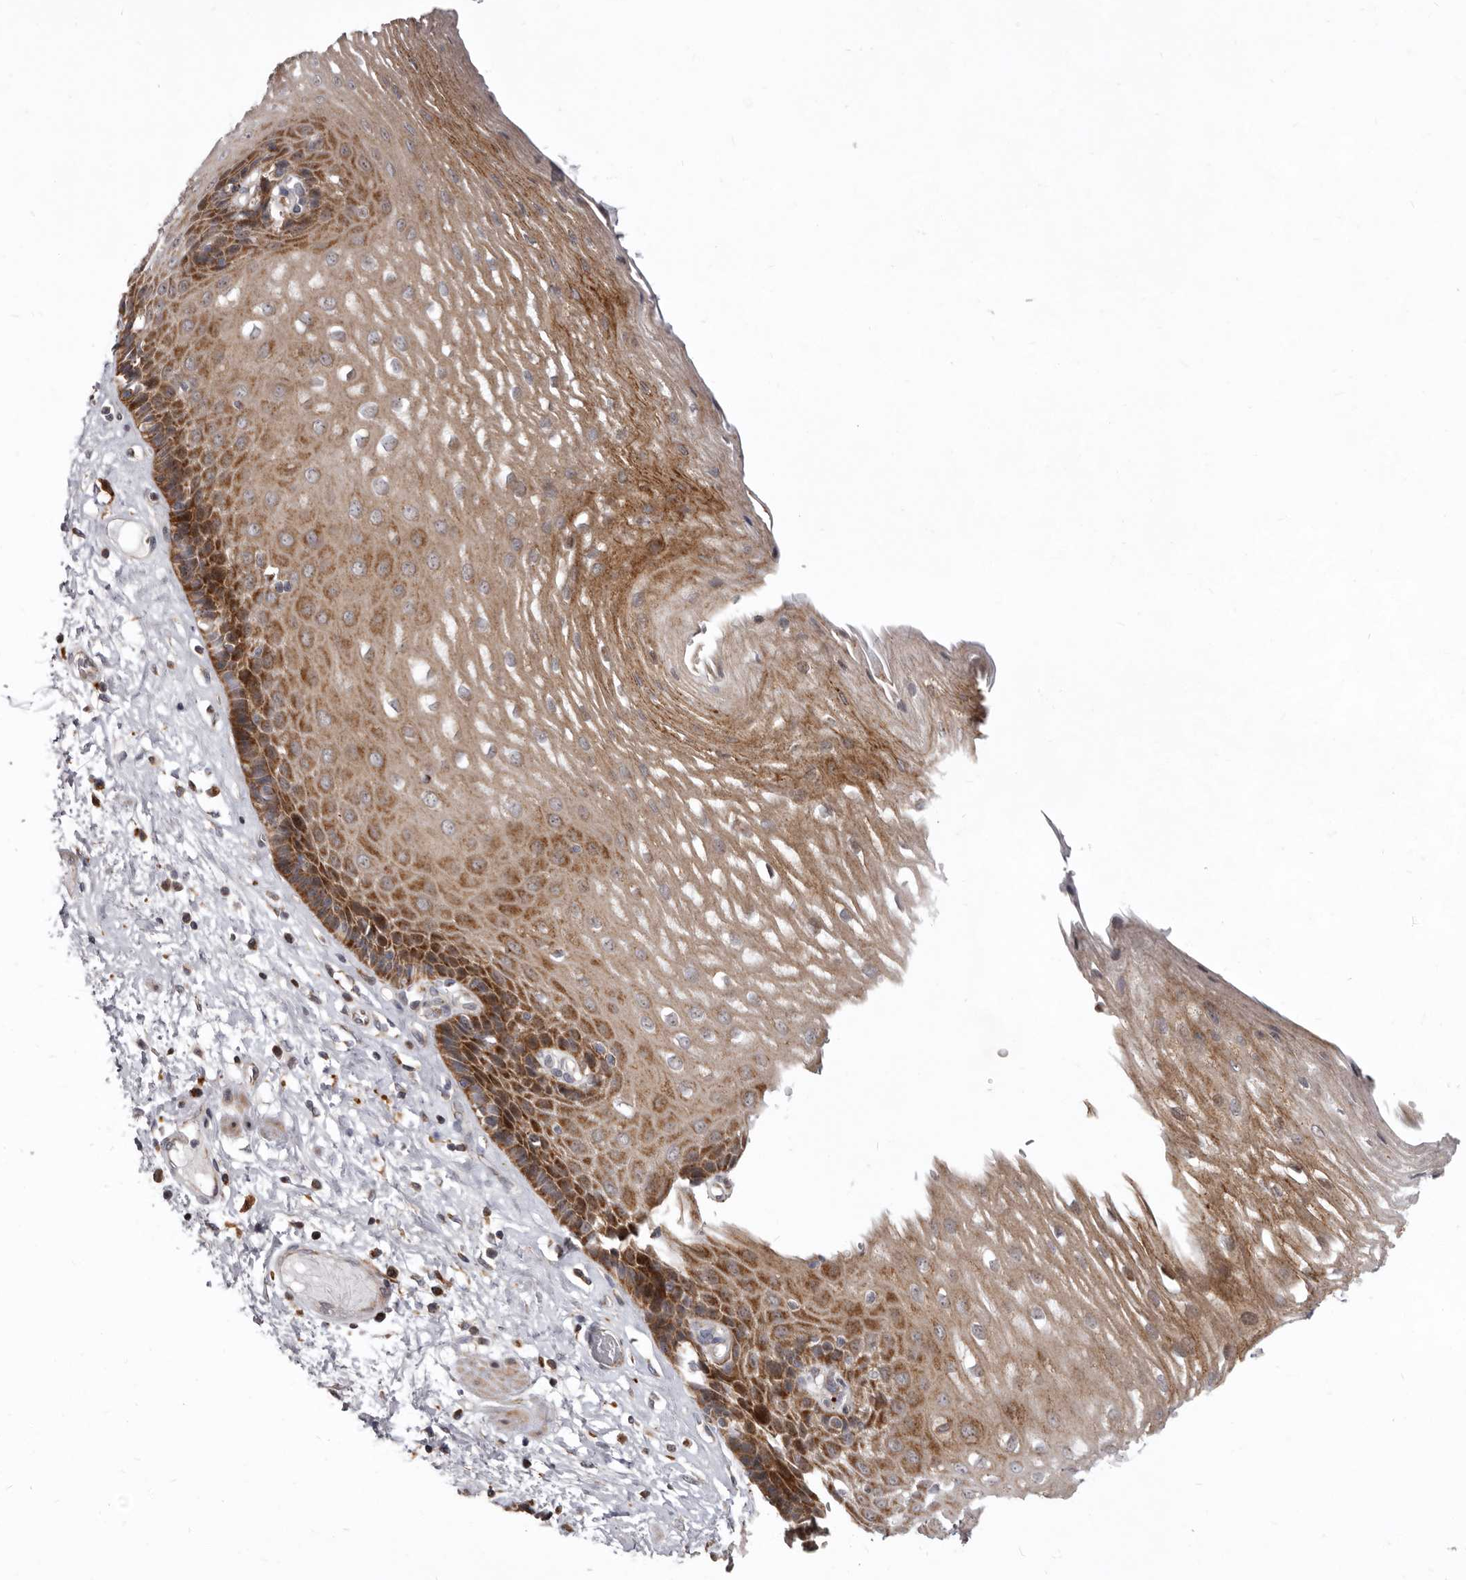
{"staining": {"intensity": "strong", "quantity": "25%-75%", "location": "cytoplasmic/membranous"}, "tissue": "esophagus", "cell_type": "Squamous epithelial cells", "image_type": "normal", "snomed": [{"axis": "morphology", "description": "Normal tissue, NOS"}, {"axis": "morphology", "description": "Adenocarcinoma, NOS"}, {"axis": "topography", "description": "Esophagus"}], "caption": "High-power microscopy captured an IHC image of normal esophagus, revealing strong cytoplasmic/membranous expression in about 25%-75% of squamous epithelial cells.", "gene": "SMC4", "patient": {"sex": "male", "age": 62}}